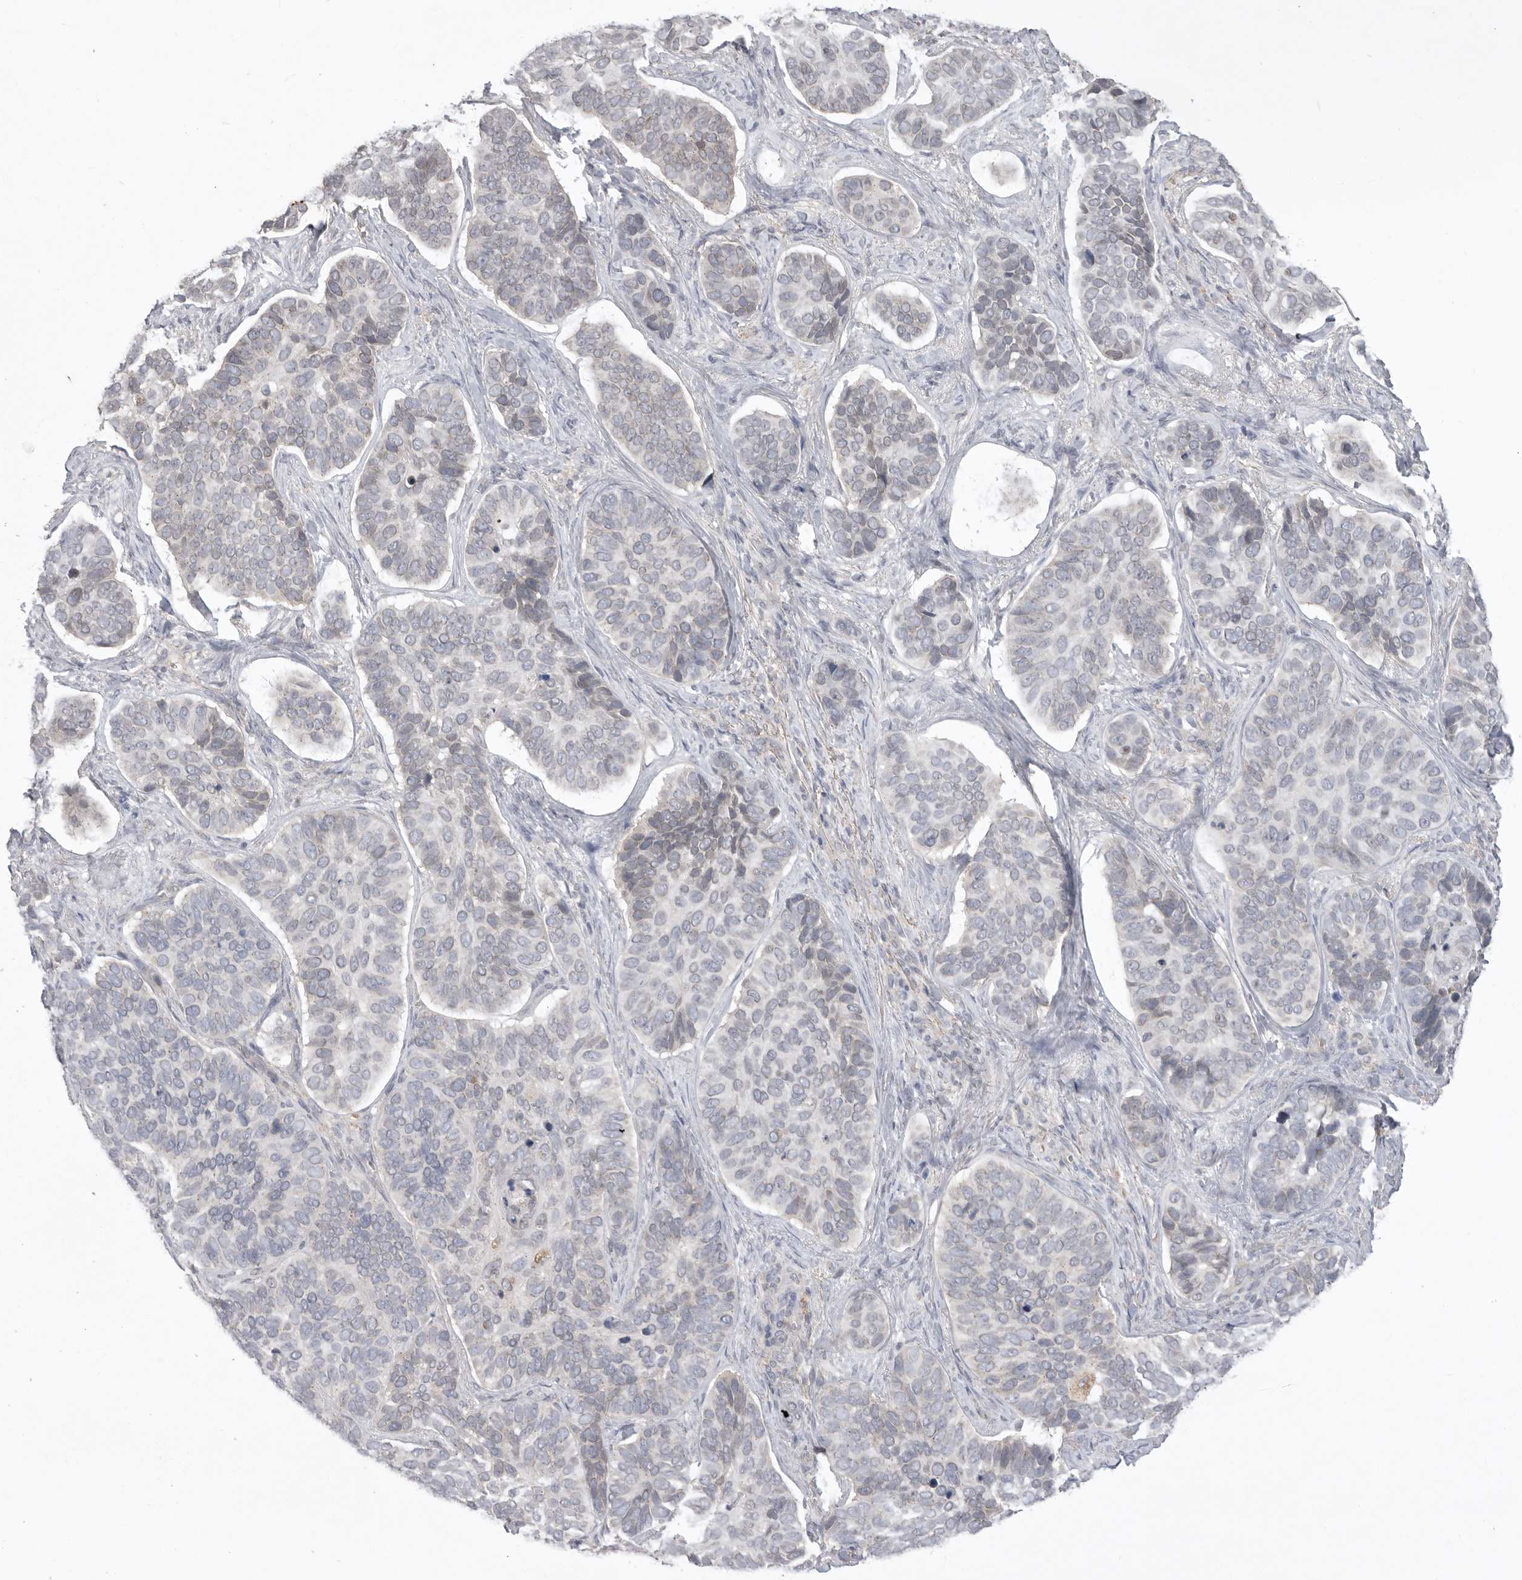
{"staining": {"intensity": "negative", "quantity": "none", "location": "none"}, "tissue": "skin cancer", "cell_type": "Tumor cells", "image_type": "cancer", "snomed": [{"axis": "morphology", "description": "Basal cell carcinoma"}, {"axis": "topography", "description": "Skin"}], "caption": "Tumor cells are negative for protein expression in human basal cell carcinoma (skin).", "gene": "TLR3", "patient": {"sex": "male", "age": 62}}